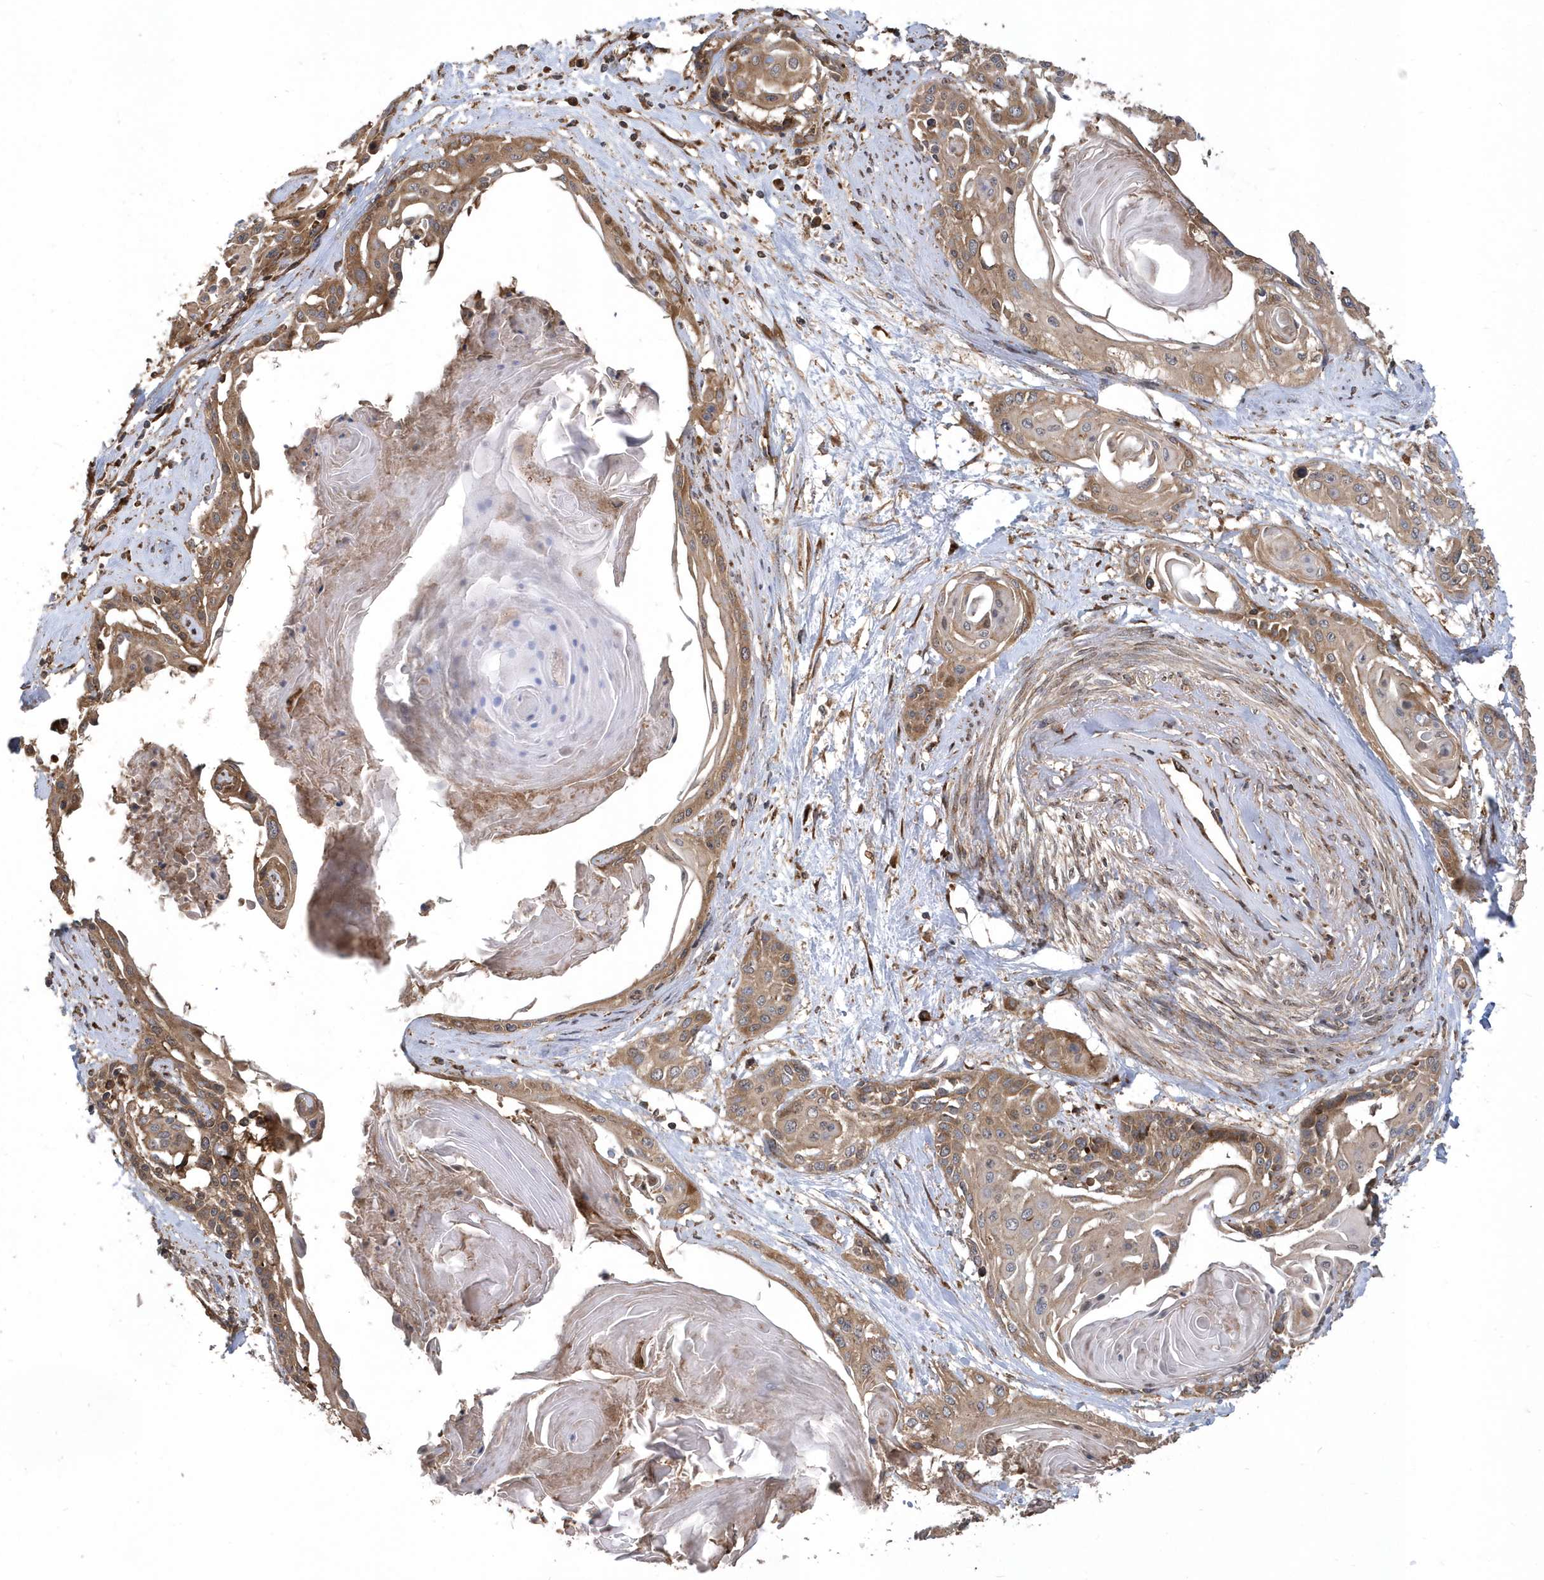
{"staining": {"intensity": "moderate", "quantity": ">75%", "location": "cytoplasmic/membranous"}, "tissue": "cervical cancer", "cell_type": "Tumor cells", "image_type": "cancer", "snomed": [{"axis": "morphology", "description": "Squamous cell carcinoma, NOS"}, {"axis": "topography", "description": "Cervix"}], "caption": "Immunohistochemical staining of human squamous cell carcinoma (cervical) displays moderate cytoplasmic/membranous protein positivity in about >75% of tumor cells. The protein is shown in brown color, while the nuclei are stained blue.", "gene": "WASHC5", "patient": {"sex": "female", "age": 57}}